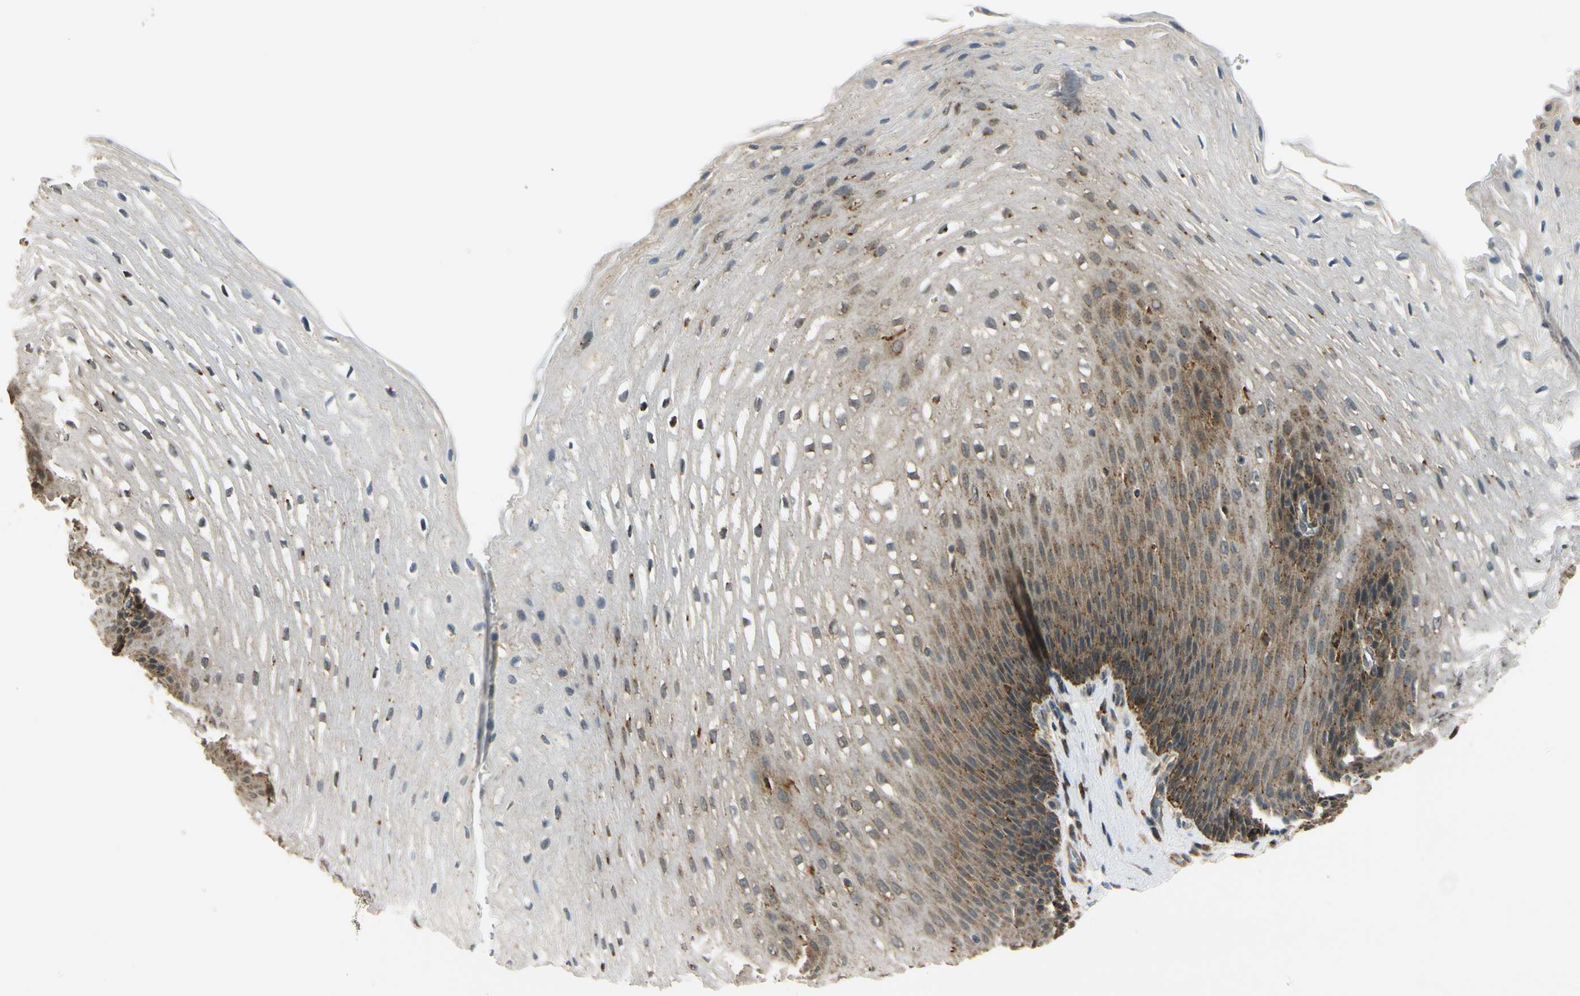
{"staining": {"intensity": "moderate", "quantity": "25%-75%", "location": "cytoplasmic/membranous,nuclear"}, "tissue": "esophagus", "cell_type": "Squamous epithelial cells", "image_type": "normal", "snomed": [{"axis": "morphology", "description": "Normal tissue, NOS"}, {"axis": "topography", "description": "Esophagus"}], "caption": "Human esophagus stained with a brown dye shows moderate cytoplasmic/membranous,nuclear positive positivity in about 25%-75% of squamous epithelial cells.", "gene": "LAMTOR1", "patient": {"sex": "male", "age": 48}}